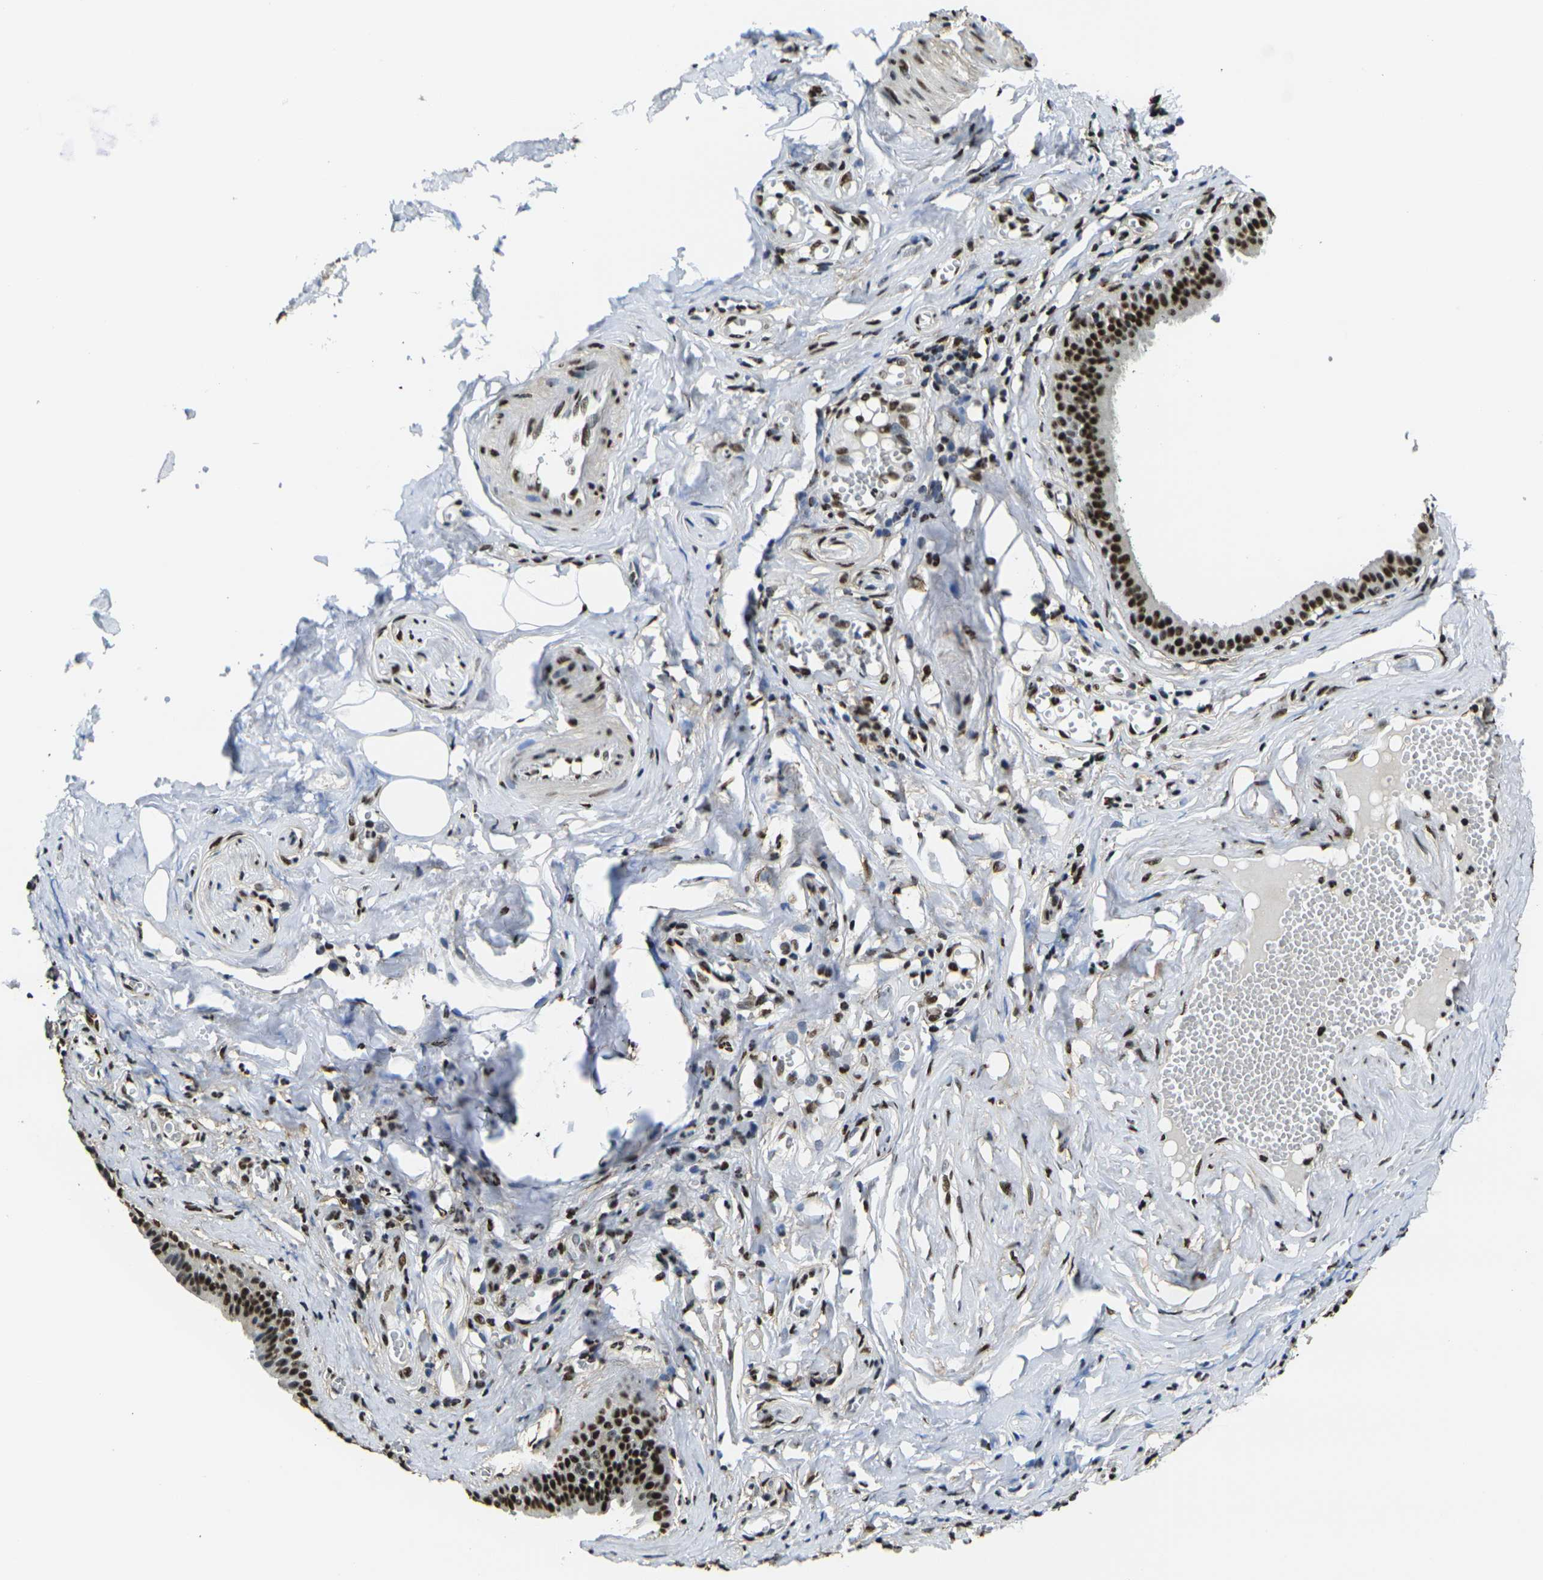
{"staining": {"intensity": "strong", "quantity": ">75%", "location": "nuclear"}, "tissue": "salivary gland", "cell_type": "Glandular cells", "image_type": "normal", "snomed": [{"axis": "morphology", "description": "Normal tissue, NOS"}, {"axis": "topography", "description": "Salivary gland"}], "caption": "Immunohistochemical staining of benign human salivary gland reveals strong nuclear protein expression in about >75% of glandular cells. (Brightfield microscopy of DAB IHC at high magnification).", "gene": "SMARCC1", "patient": {"sex": "male", "age": 62}}